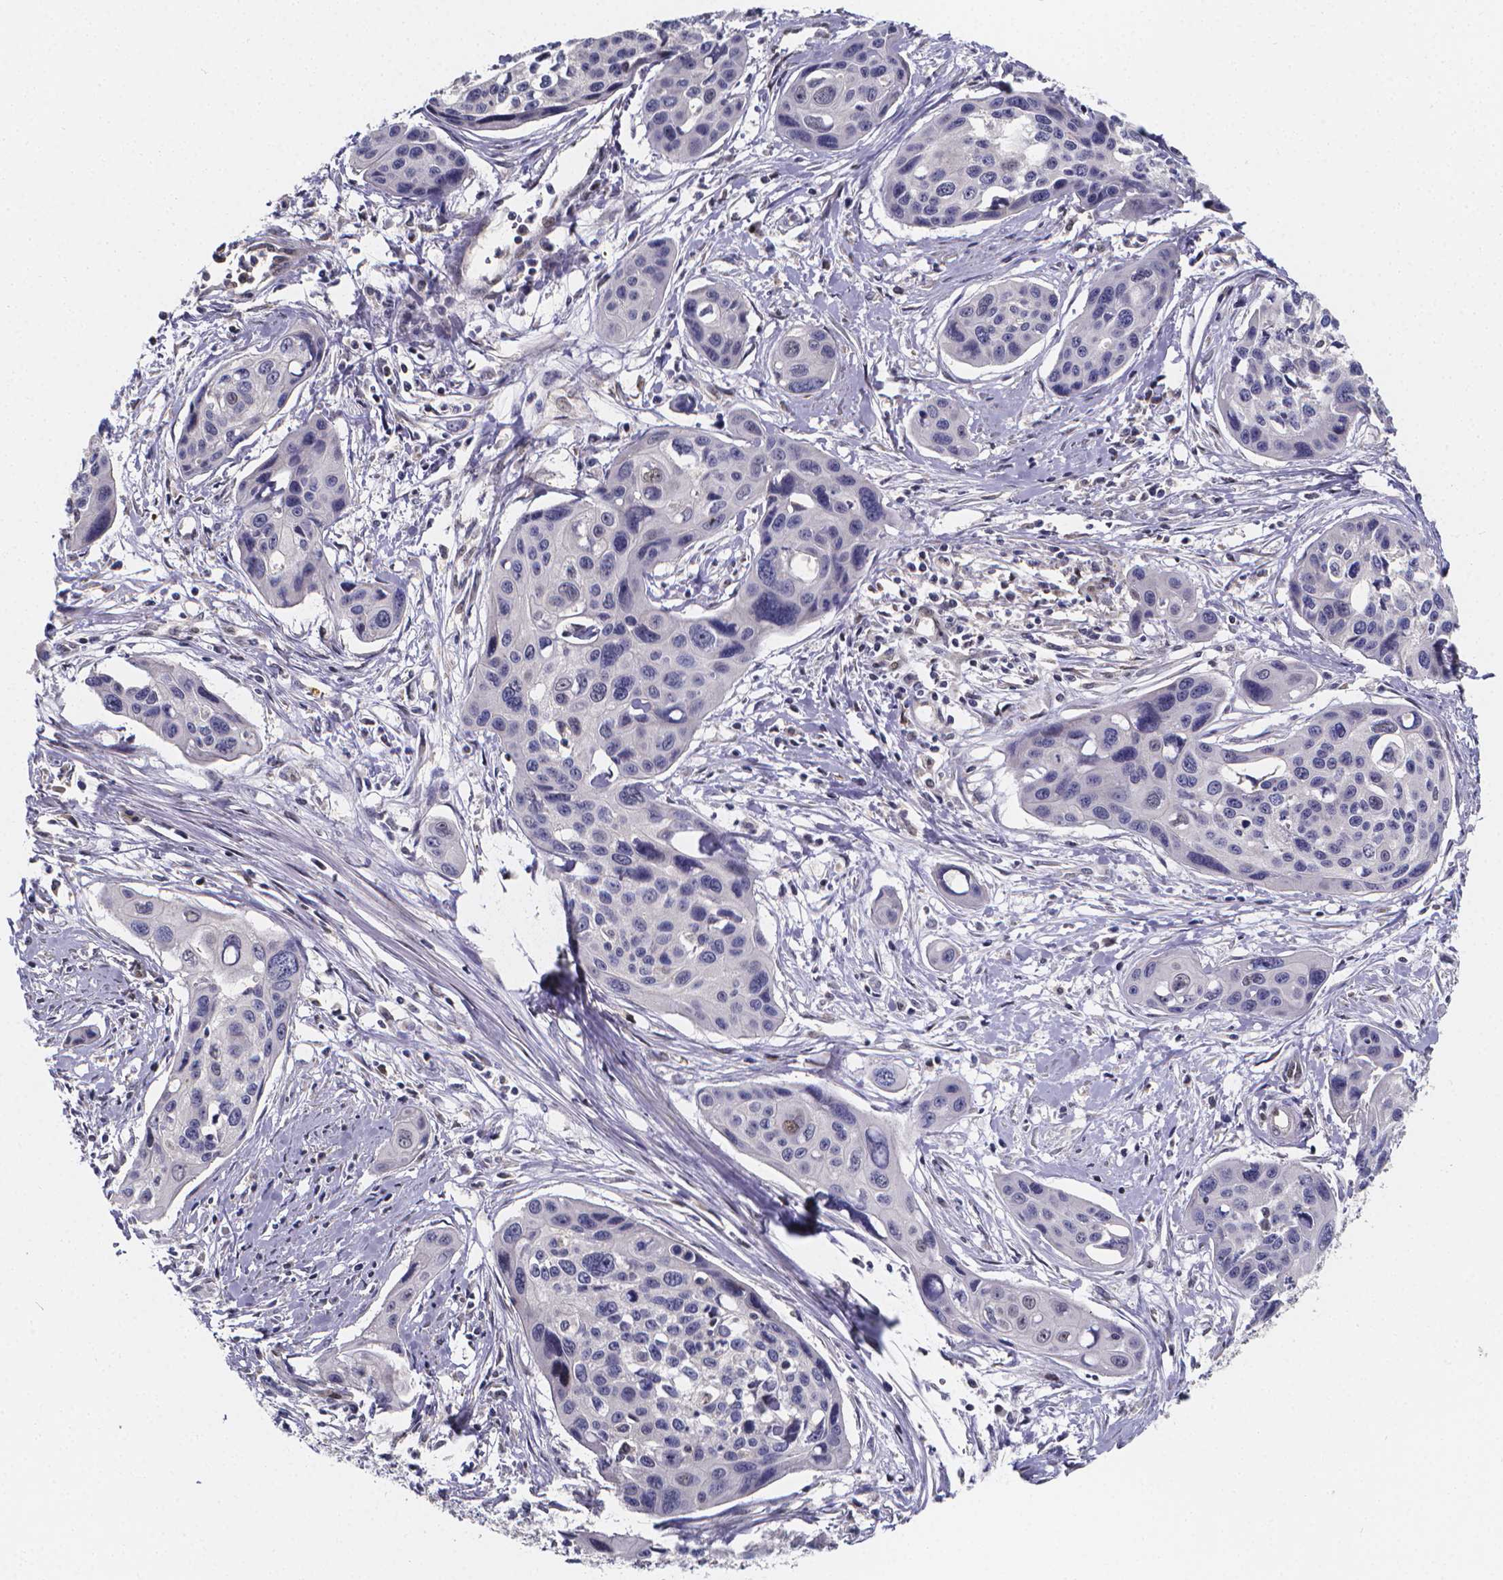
{"staining": {"intensity": "negative", "quantity": "none", "location": "none"}, "tissue": "cervical cancer", "cell_type": "Tumor cells", "image_type": "cancer", "snomed": [{"axis": "morphology", "description": "Squamous cell carcinoma, NOS"}, {"axis": "topography", "description": "Cervix"}], "caption": "Tumor cells are negative for protein expression in human cervical cancer. (DAB immunohistochemistry (IHC) with hematoxylin counter stain).", "gene": "PAH", "patient": {"sex": "female", "age": 31}}